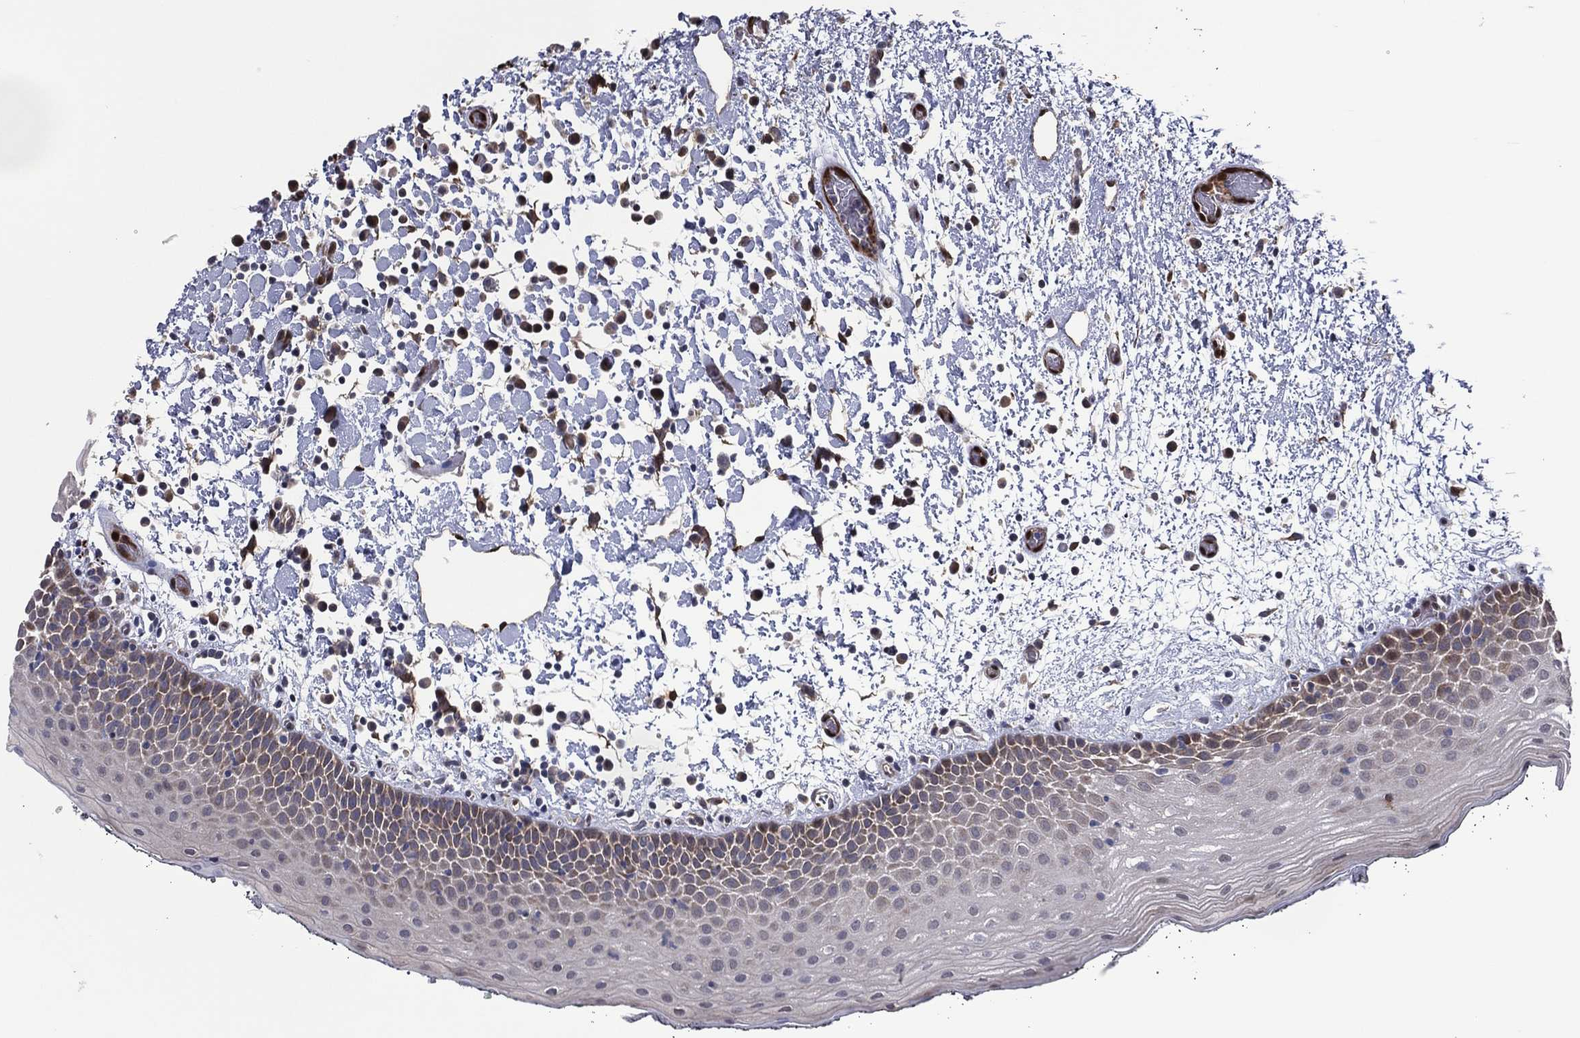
{"staining": {"intensity": "moderate", "quantity": "25%-75%", "location": "cytoplasmic/membranous,nuclear"}, "tissue": "oral mucosa", "cell_type": "Squamous epithelial cells", "image_type": "normal", "snomed": [{"axis": "morphology", "description": "Normal tissue, NOS"}, {"axis": "morphology", "description": "Squamous cell carcinoma, NOS"}, {"axis": "topography", "description": "Oral tissue"}, {"axis": "topography", "description": "Tounge, NOS"}, {"axis": "topography", "description": "Head-Neck"}], "caption": "Normal oral mucosa was stained to show a protein in brown. There is medium levels of moderate cytoplasmic/membranous,nuclear positivity in approximately 25%-75% of squamous epithelial cells.", "gene": "SNCG", "patient": {"sex": "female", "age": 80}}